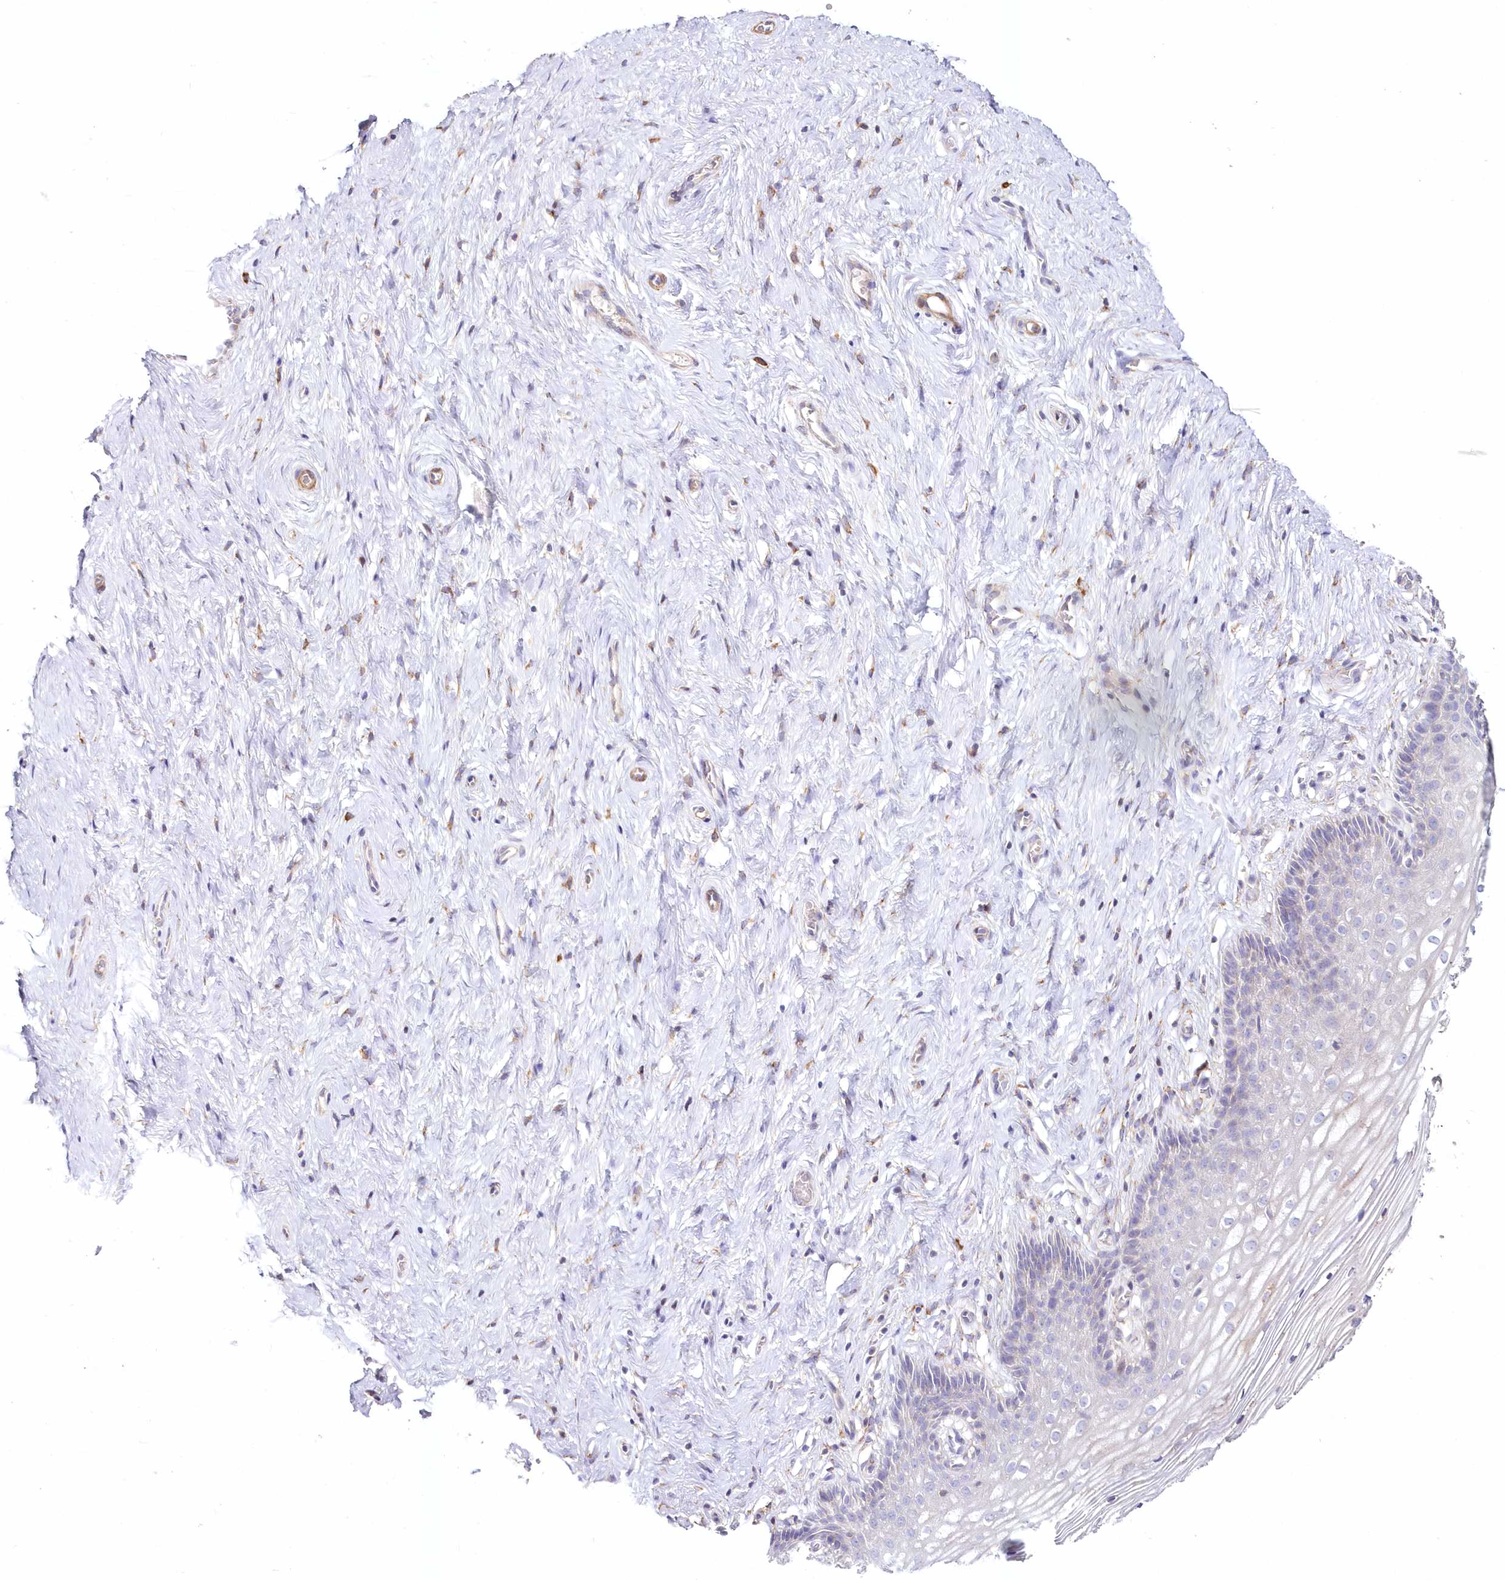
{"staining": {"intensity": "negative", "quantity": "none", "location": "none"}, "tissue": "cervix", "cell_type": "Glandular cells", "image_type": "normal", "snomed": [{"axis": "morphology", "description": "Normal tissue, NOS"}, {"axis": "topography", "description": "Cervix"}], "caption": "This is an IHC image of benign cervix. There is no staining in glandular cells.", "gene": "ARFGEF3", "patient": {"sex": "female", "age": 33}}